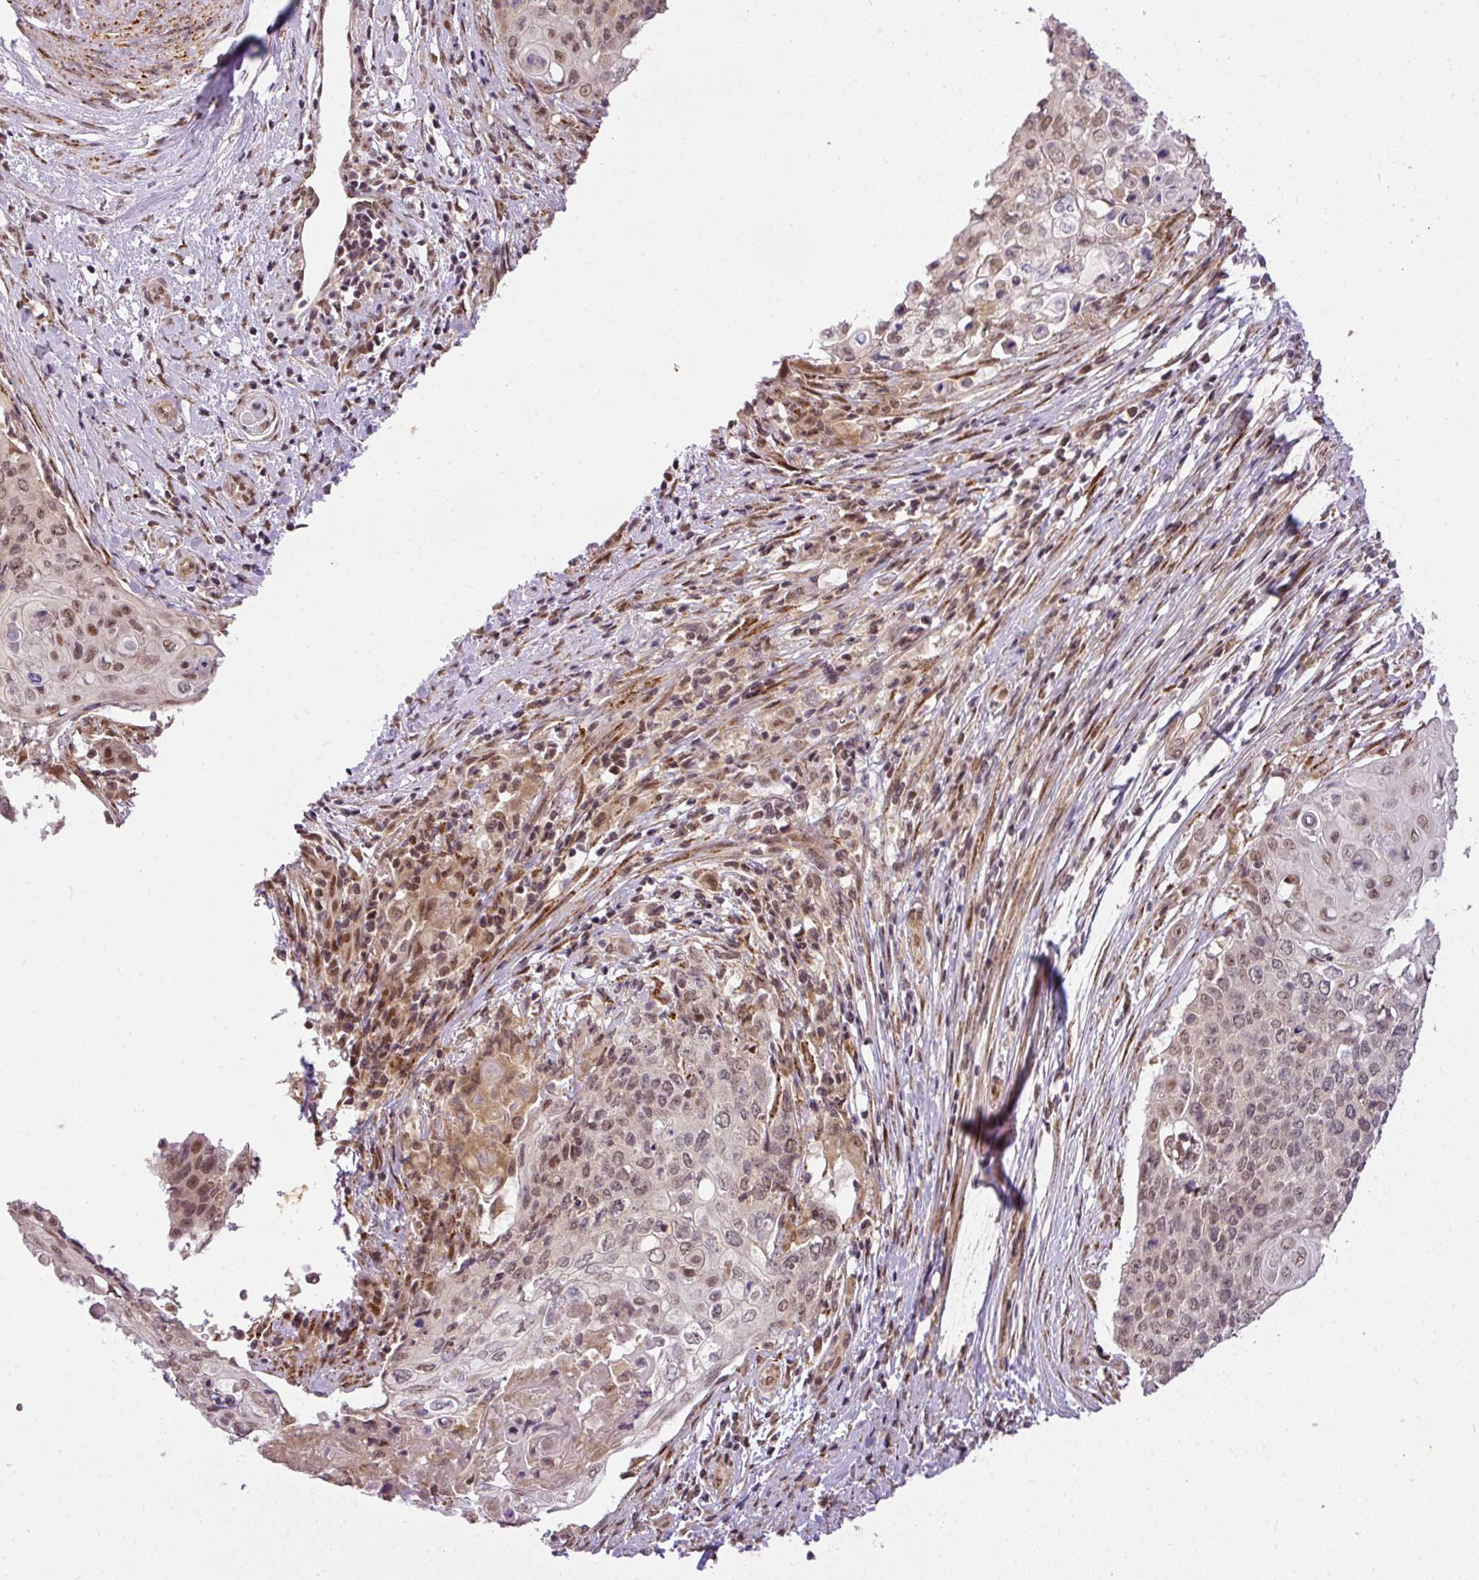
{"staining": {"intensity": "moderate", "quantity": ">75%", "location": "nuclear"}, "tissue": "cervical cancer", "cell_type": "Tumor cells", "image_type": "cancer", "snomed": [{"axis": "morphology", "description": "Squamous cell carcinoma, NOS"}, {"axis": "topography", "description": "Cervix"}], "caption": "The histopathology image displays immunohistochemical staining of cervical squamous cell carcinoma. There is moderate nuclear expression is appreciated in approximately >75% of tumor cells. (Brightfield microscopy of DAB IHC at high magnification).", "gene": "C1orf226", "patient": {"sex": "female", "age": 39}}